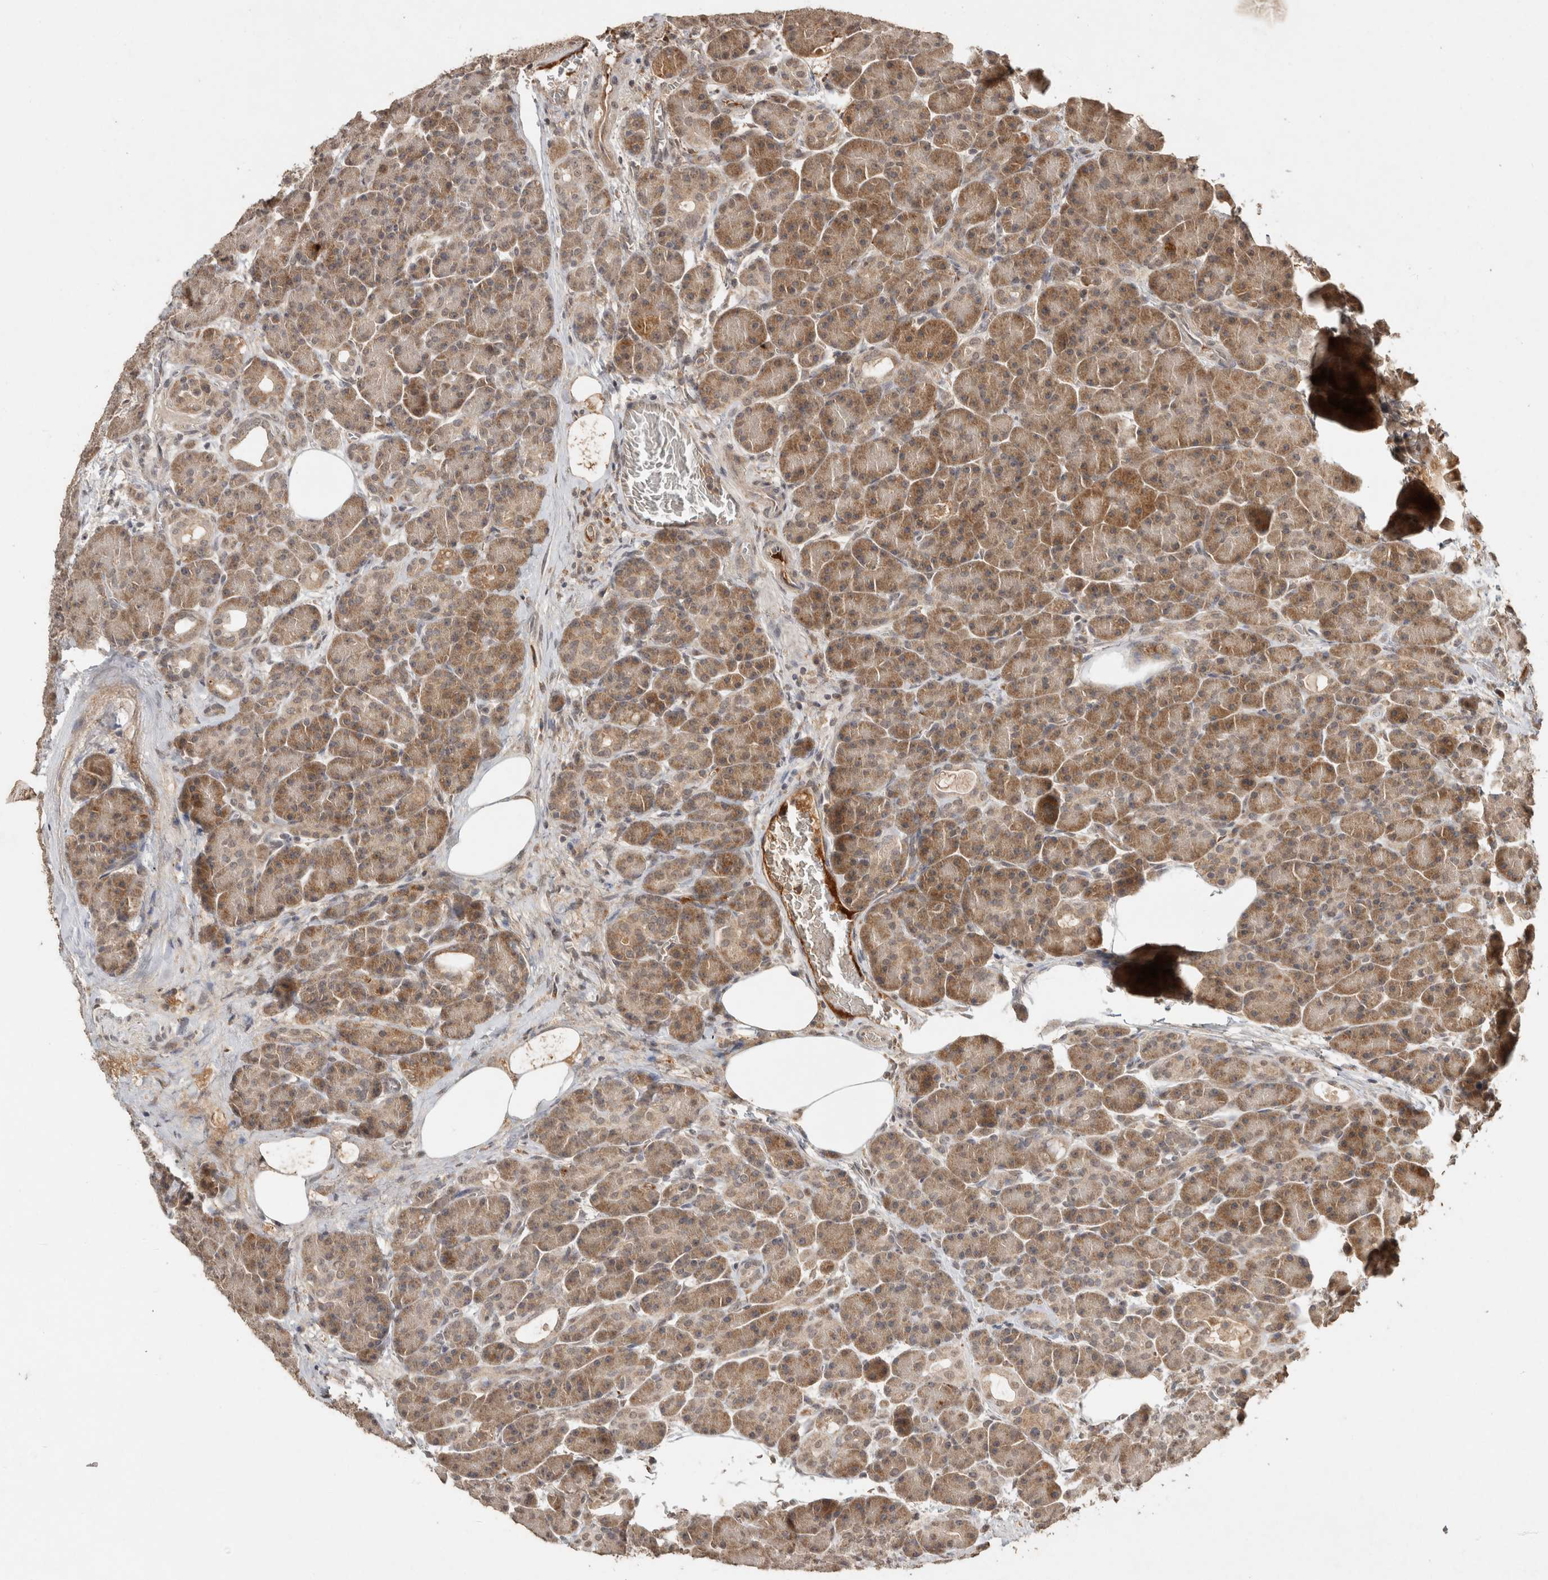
{"staining": {"intensity": "moderate", "quantity": ">75%", "location": "cytoplasmic/membranous"}, "tissue": "pancreas", "cell_type": "Exocrine glandular cells", "image_type": "normal", "snomed": [{"axis": "morphology", "description": "Normal tissue, NOS"}, {"axis": "topography", "description": "Pancreas"}], "caption": "Protein staining of normal pancreas demonstrates moderate cytoplasmic/membranous staining in about >75% of exocrine glandular cells. The staining is performed using DAB (3,3'-diaminobenzidine) brown chromogen to label protein expression. The nuclei are counter-stained blue using hematoxylin.", "gene": "FAM3A", "patient": {"sex": "male", "age": 63}}